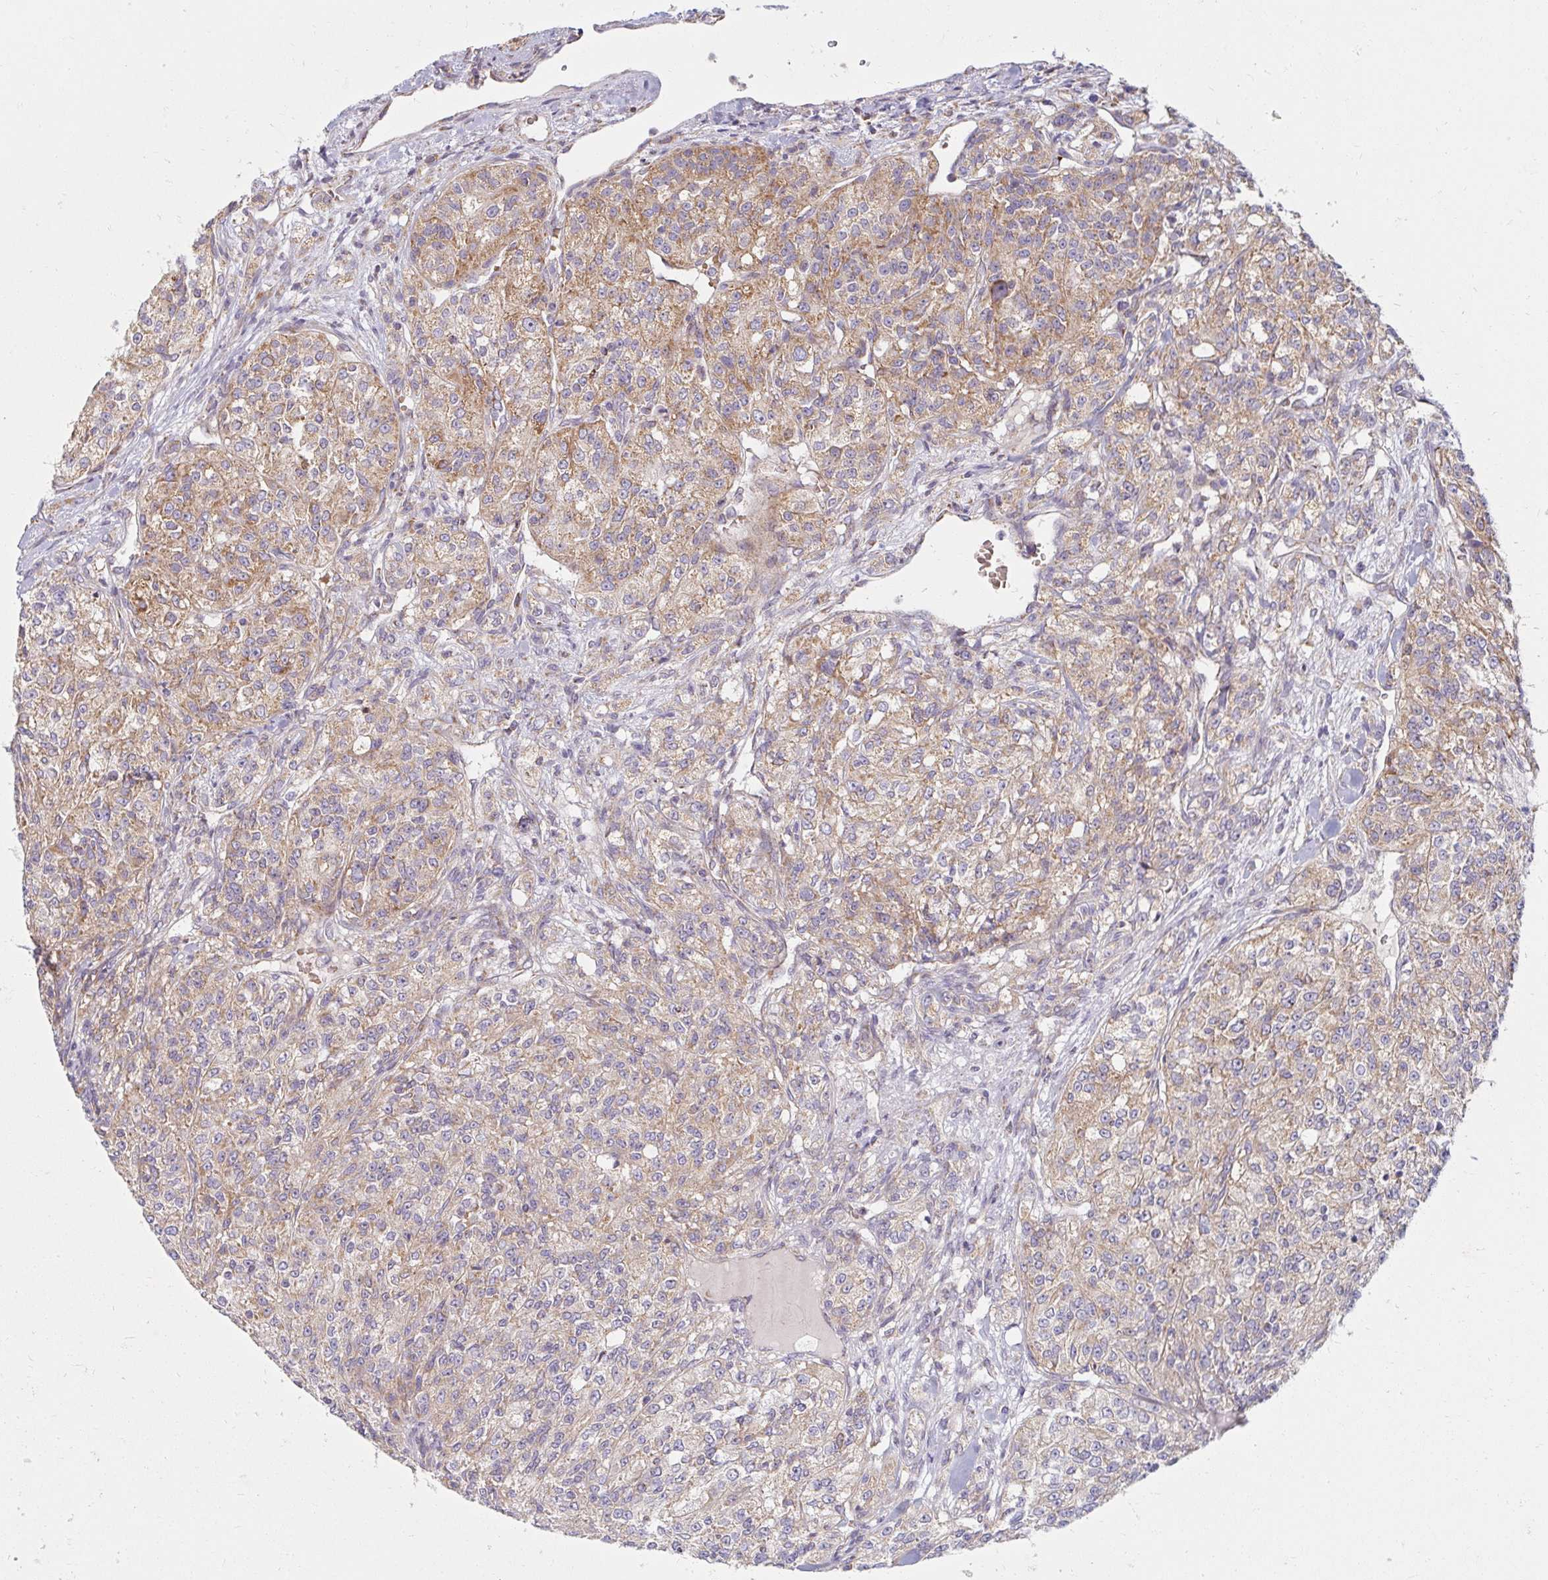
{"staining": {"intensity": "moderate", "quantity": ">75%", "location": "cytoplasmic/membranous"}, "tissue": "renal cancer", "cell_type": "Tumor cells", "image_type": "cancer", "snomed": [{"axis": "morphology", "description": "Adenocarcinoma, NOS"}, {"axis": "topography", "description": "Kidney"}], "caption": "Approximately >75% of tumor cells in renal adenocarcinoma demonstrate moderate cytoplasmic/membranous protein positivity as visualized by brown immunohistochemical staining.", "gene": "SKP2", "patient": {"sex": "female", "age": 63}}